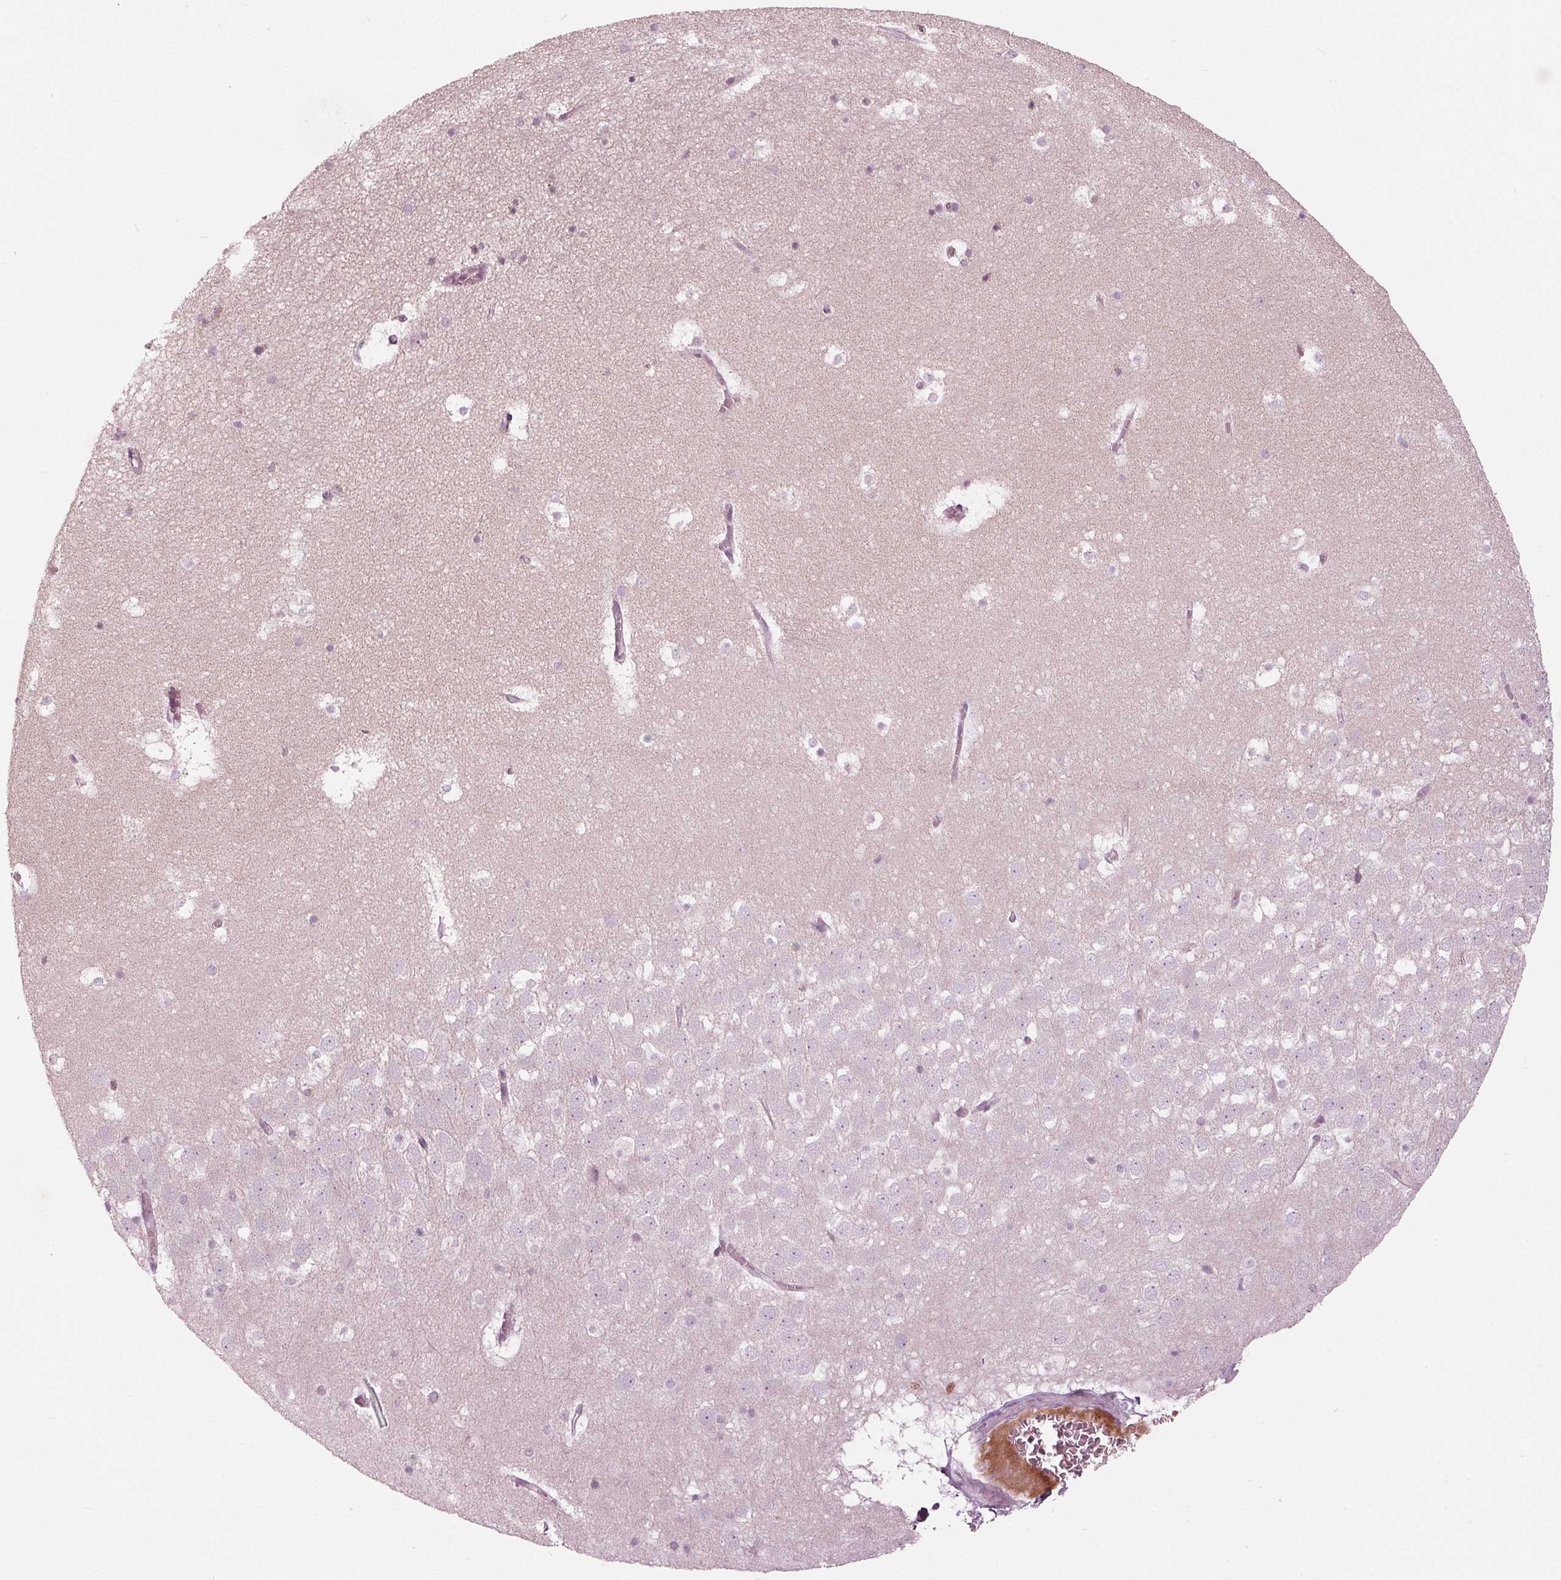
{"staining": {"intensity": "negative", "quantity": "none", "location": "none"}, "tissue": "hippocampus", "cell_type": "Glial cells", "image_type": "normal", "snomed": [{"axis": "morphology", "description": "Normal tissue, NOS"}, {"axis": "topography", "description": "Hippocampus"}], "caption": "An immunohistochemistry image of normal hippocampus is shown. There is no staining in glial cells of hippocampus. (Brightfield microscopy of DAB (3,3'-diaminobenzidine) IHC at high magnification).", "gene": "CLN6", "patient": {"sex": "male", "age": 45}}